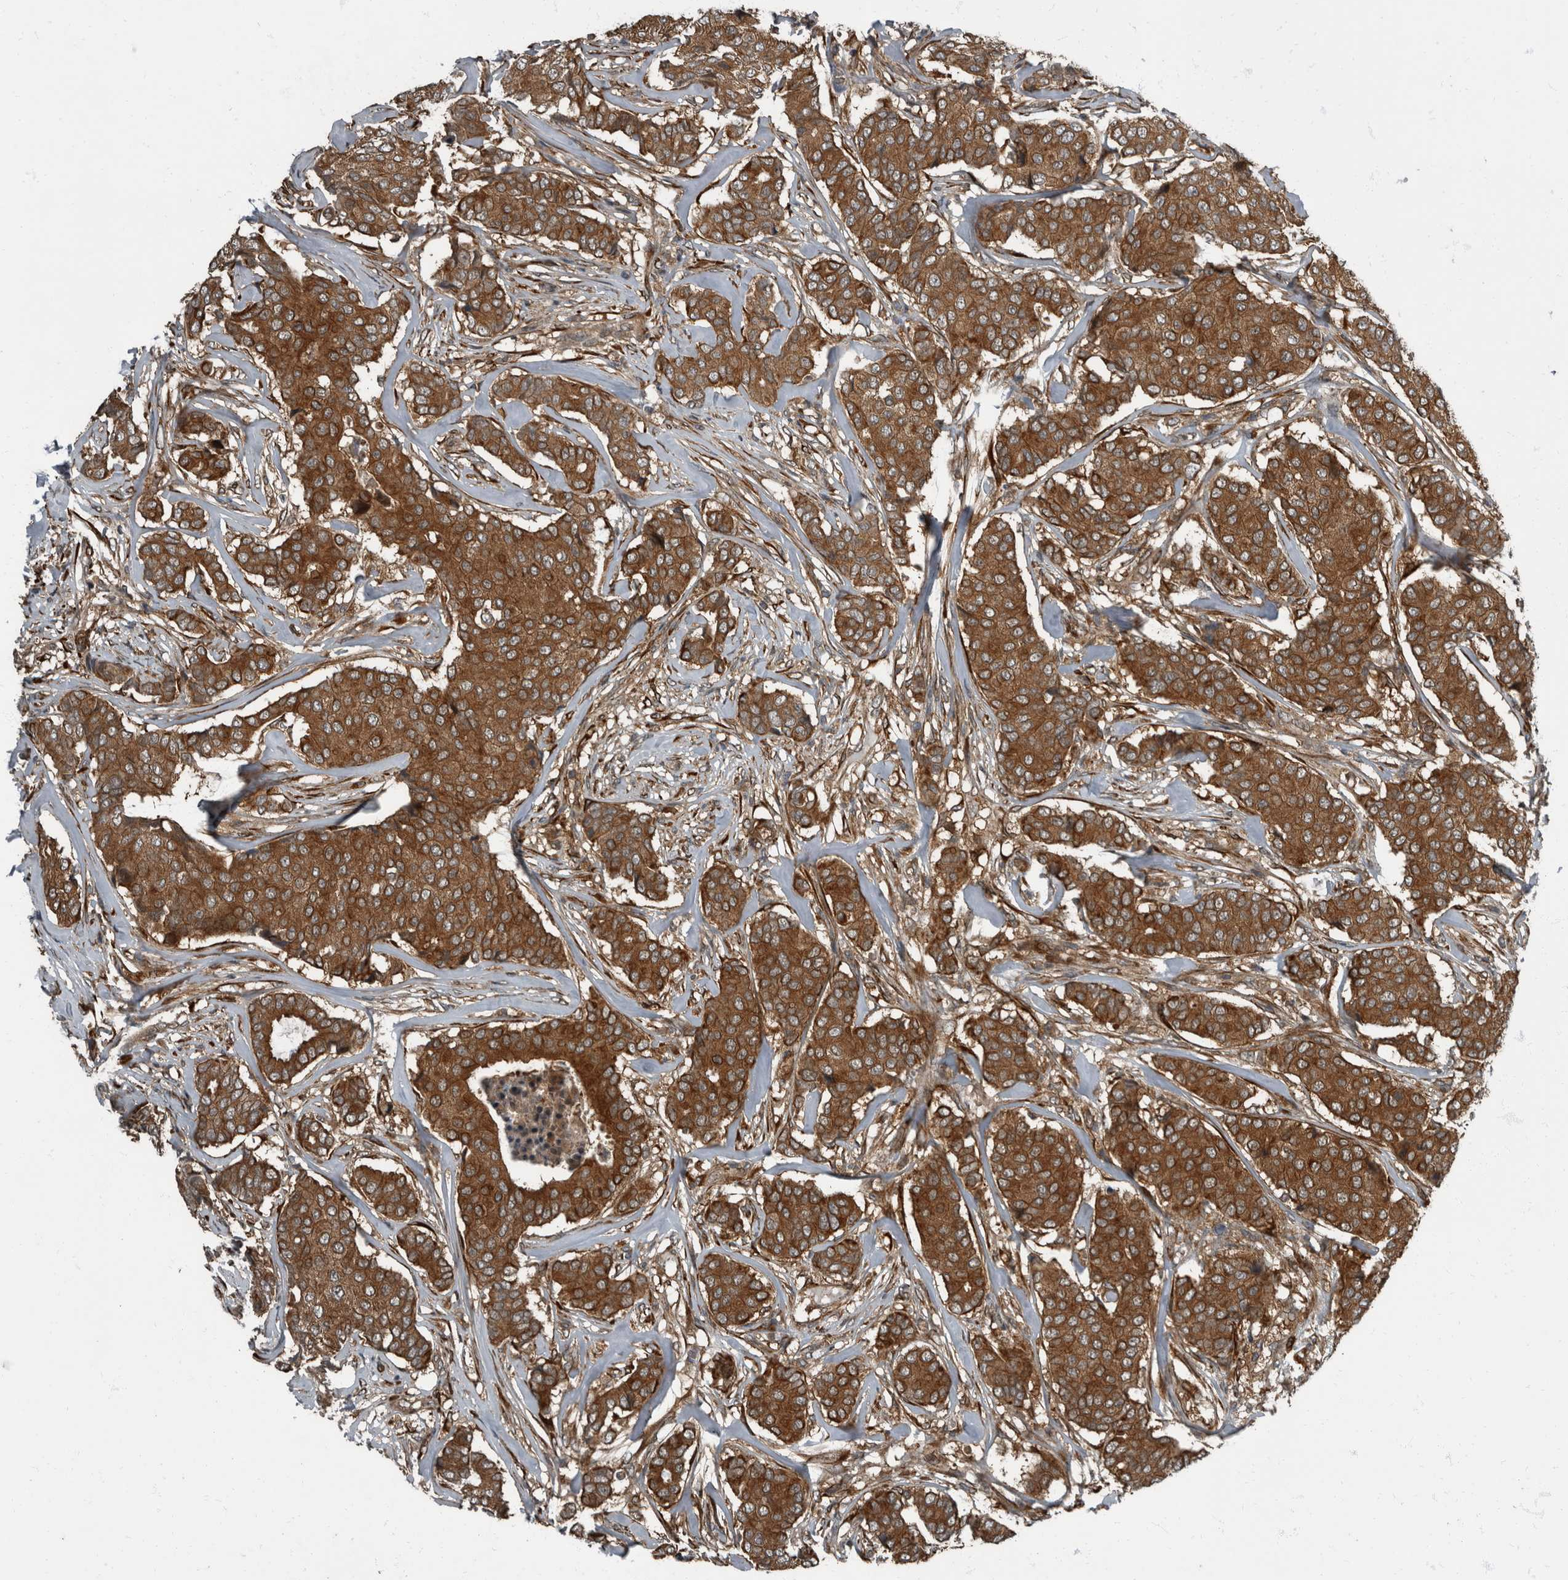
{"staining": {"intensity": "strong", "quantity": ">75%", "location": "cytoplasmic/membranous"}, "tissue": "breast cancer", "cell_type": "Tumor cells", "image_type": "cancer", "snomed": [{"axis": "morphology", "description": "Duct carcinoma"}, {"axis": "topography", "description": "Breast"}], "caption": "Intraductal carcinoma (breast) was stained to show a protein in brown. There is high levels of strong cytoplasmic/membranous staining in about >75% of tumor cells.", "gene": "RABGGTB", "patient": {"sex": "female", "age": 75}}